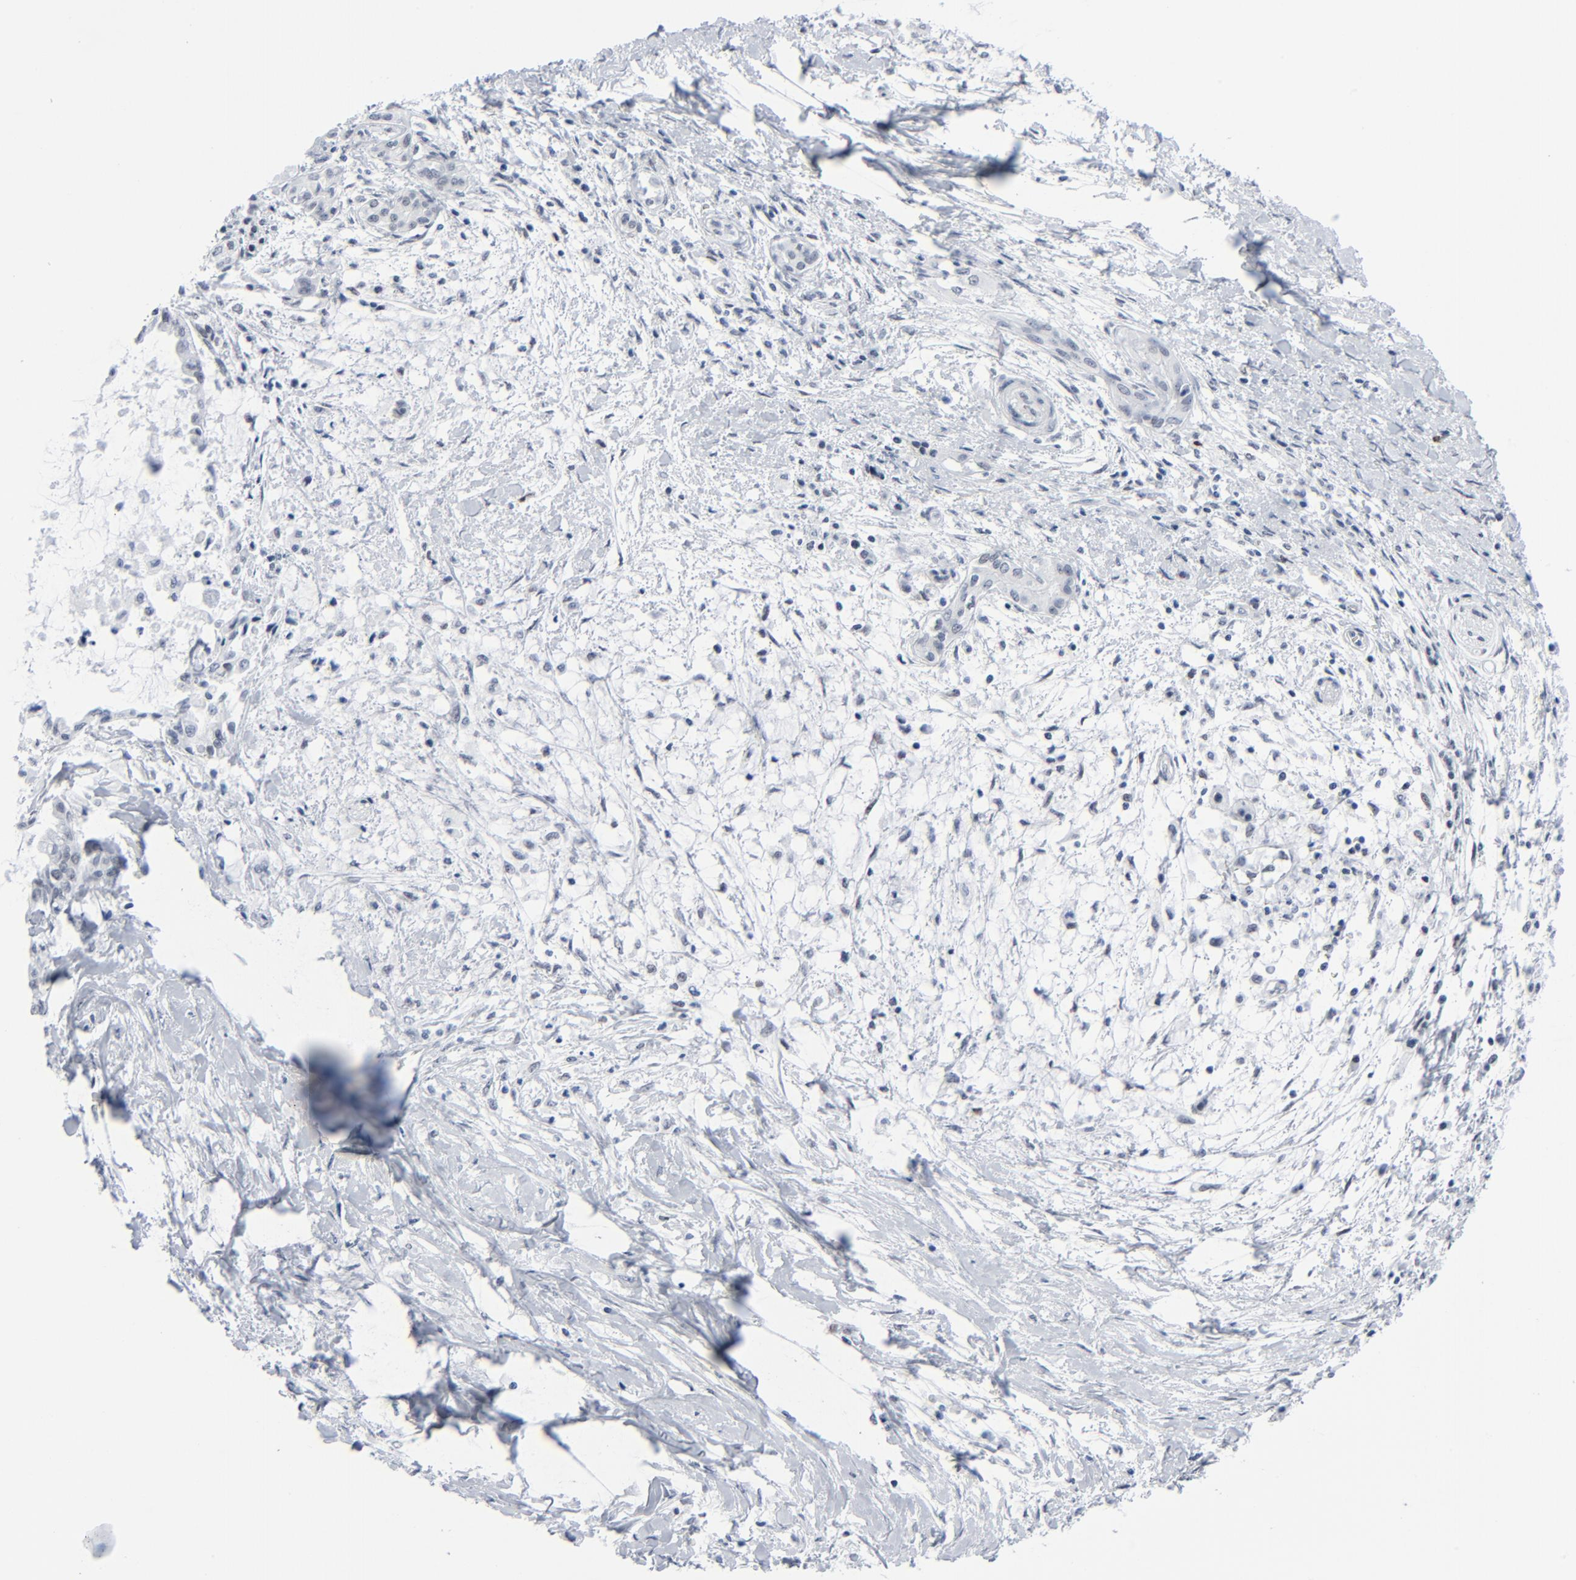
{"staining": {"intensity": "negative", "quantity": "none", "location": "none"}, "tissue": "pancreatic cancer", "cell_type": "Tumor cells", "image_type": "cancer", "snomed": [{"axis": "morphology", "description": "Adenocarcinoma, NOS"}, {"axis": "topography", "description": "Pancreas"}], "caption": "The image reveals no staining of tumor cells in pancreatic adenocarcinoma.", "gene": "SIRT1", "patient": {"sex": "female", "age": 64}}